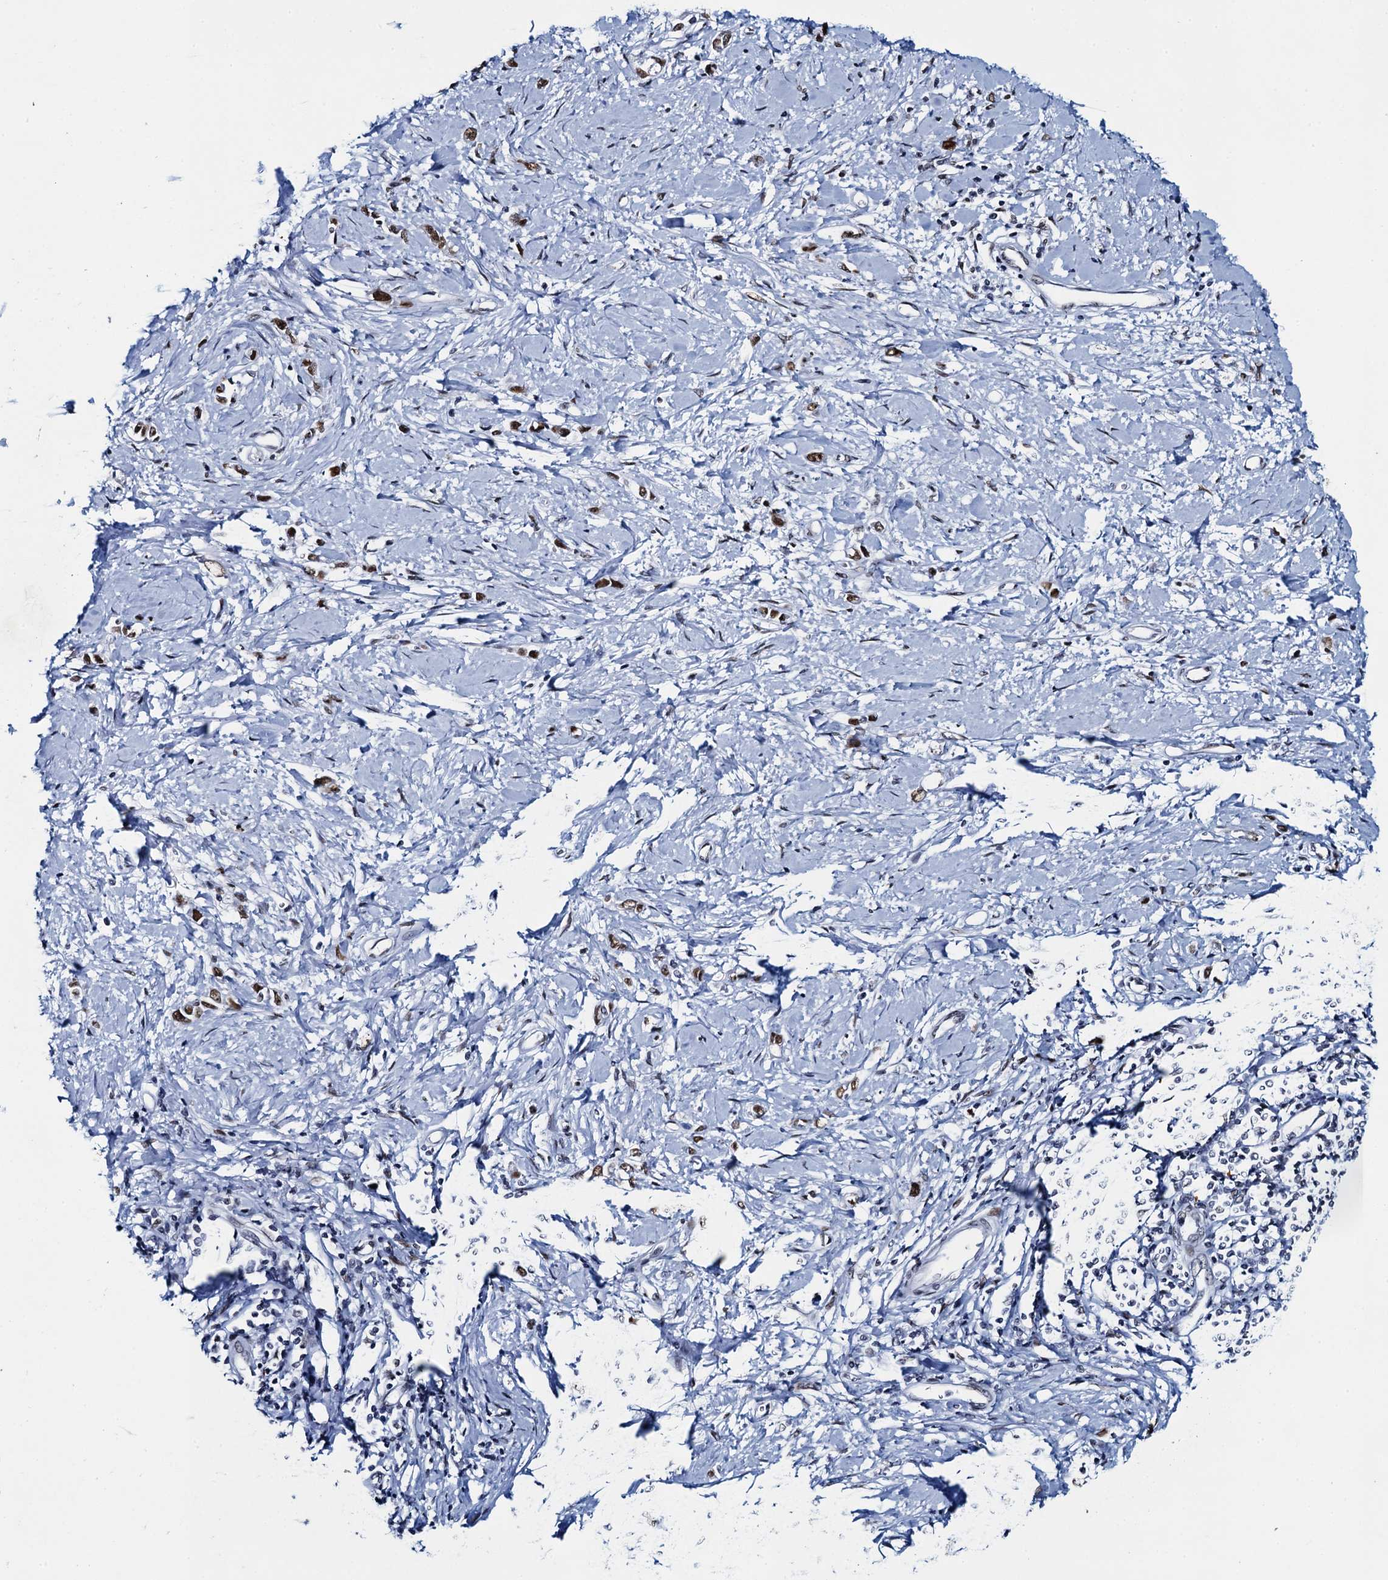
{"staining": {"intensity": "weak", "quantity": "25%-75%", "location": "nuclear"}, "tissue": "stomach cancer", "cell_type": "Tumor cells", "image_type": "cancer", "snomed": [{"axis": "morphology", "description": "Adenocarcinoma, NOS"}, {"axis": "topography", "description": "Stomach"}], "caption": "This histopathology image demonstrates stomach adenocarcinoma stained with immunohistochemistry (IHC) to label a protein in brown. The nuclear of tumor cells show weak positivity for the protein. Nuclei are counter-stained blue.", "gene": "HNRNPUL2", "patient": {"sex": "female", "age": 76}}